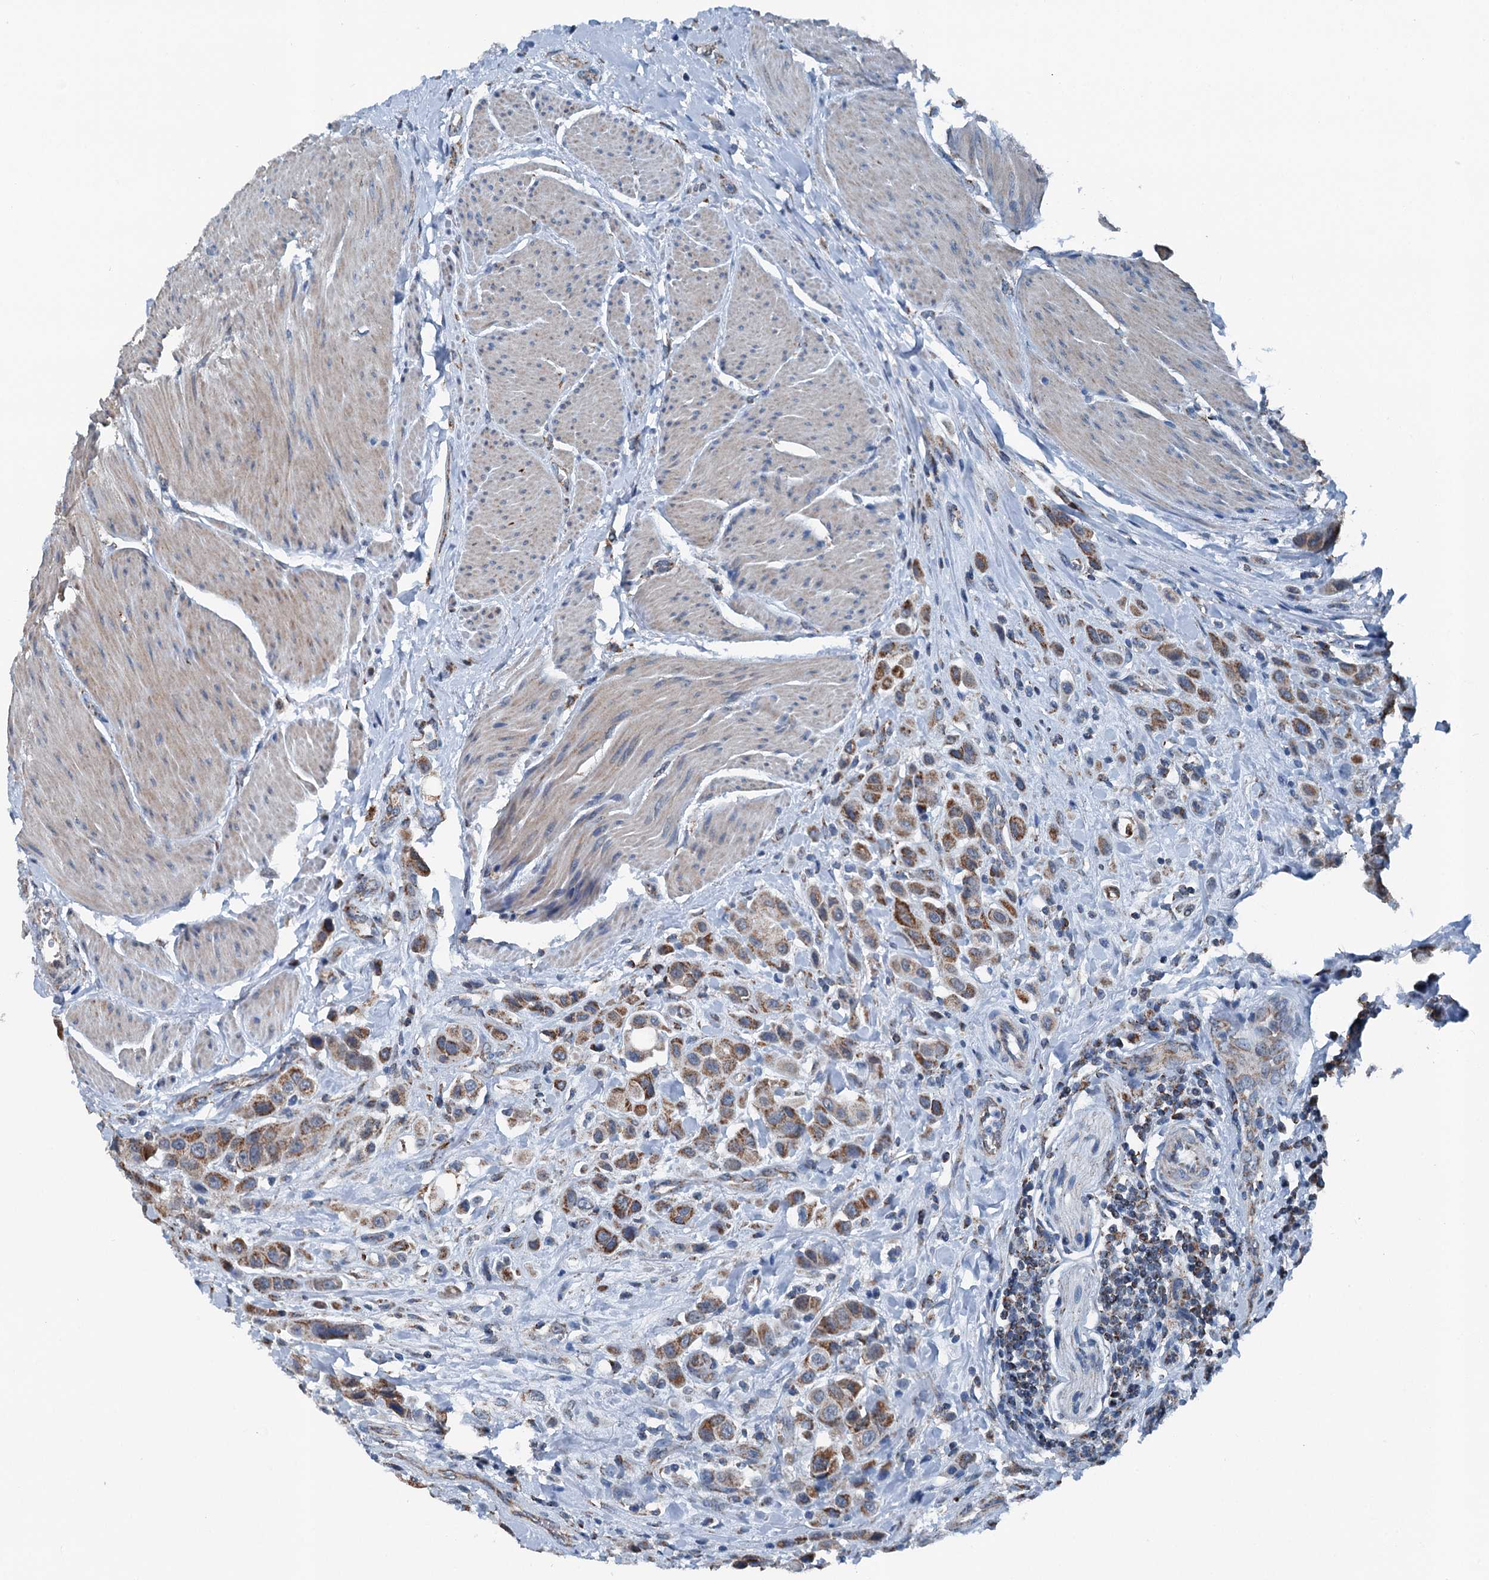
{"staining": {"intensity": "moderate", "quantity": ">75%", "location": "cytoplasmic/membranous"}, "tissue": "urothelial cancer", "cell_type": "Tumor cells", "image_type": "cancer", "snomed": [{"axis": "morphology", "description": "Urothelial carcinoma, High grade"}, {"axis": "topography", "description": "Urinary bladder"}], "caption": "A micrograph of urothelial carcinoma (high-grade) stained for a protein exhibits moderate cytoplasmic/membranous brown staining in tumor cells. The staining was performed using DAB (3,3'-diaminobenzidine), with brown indicating positive protein expression. Nuclei are stained blue with hematoxylin.", "gene": "TRPT1", "patient": {"sex": "male", "age": 50}}